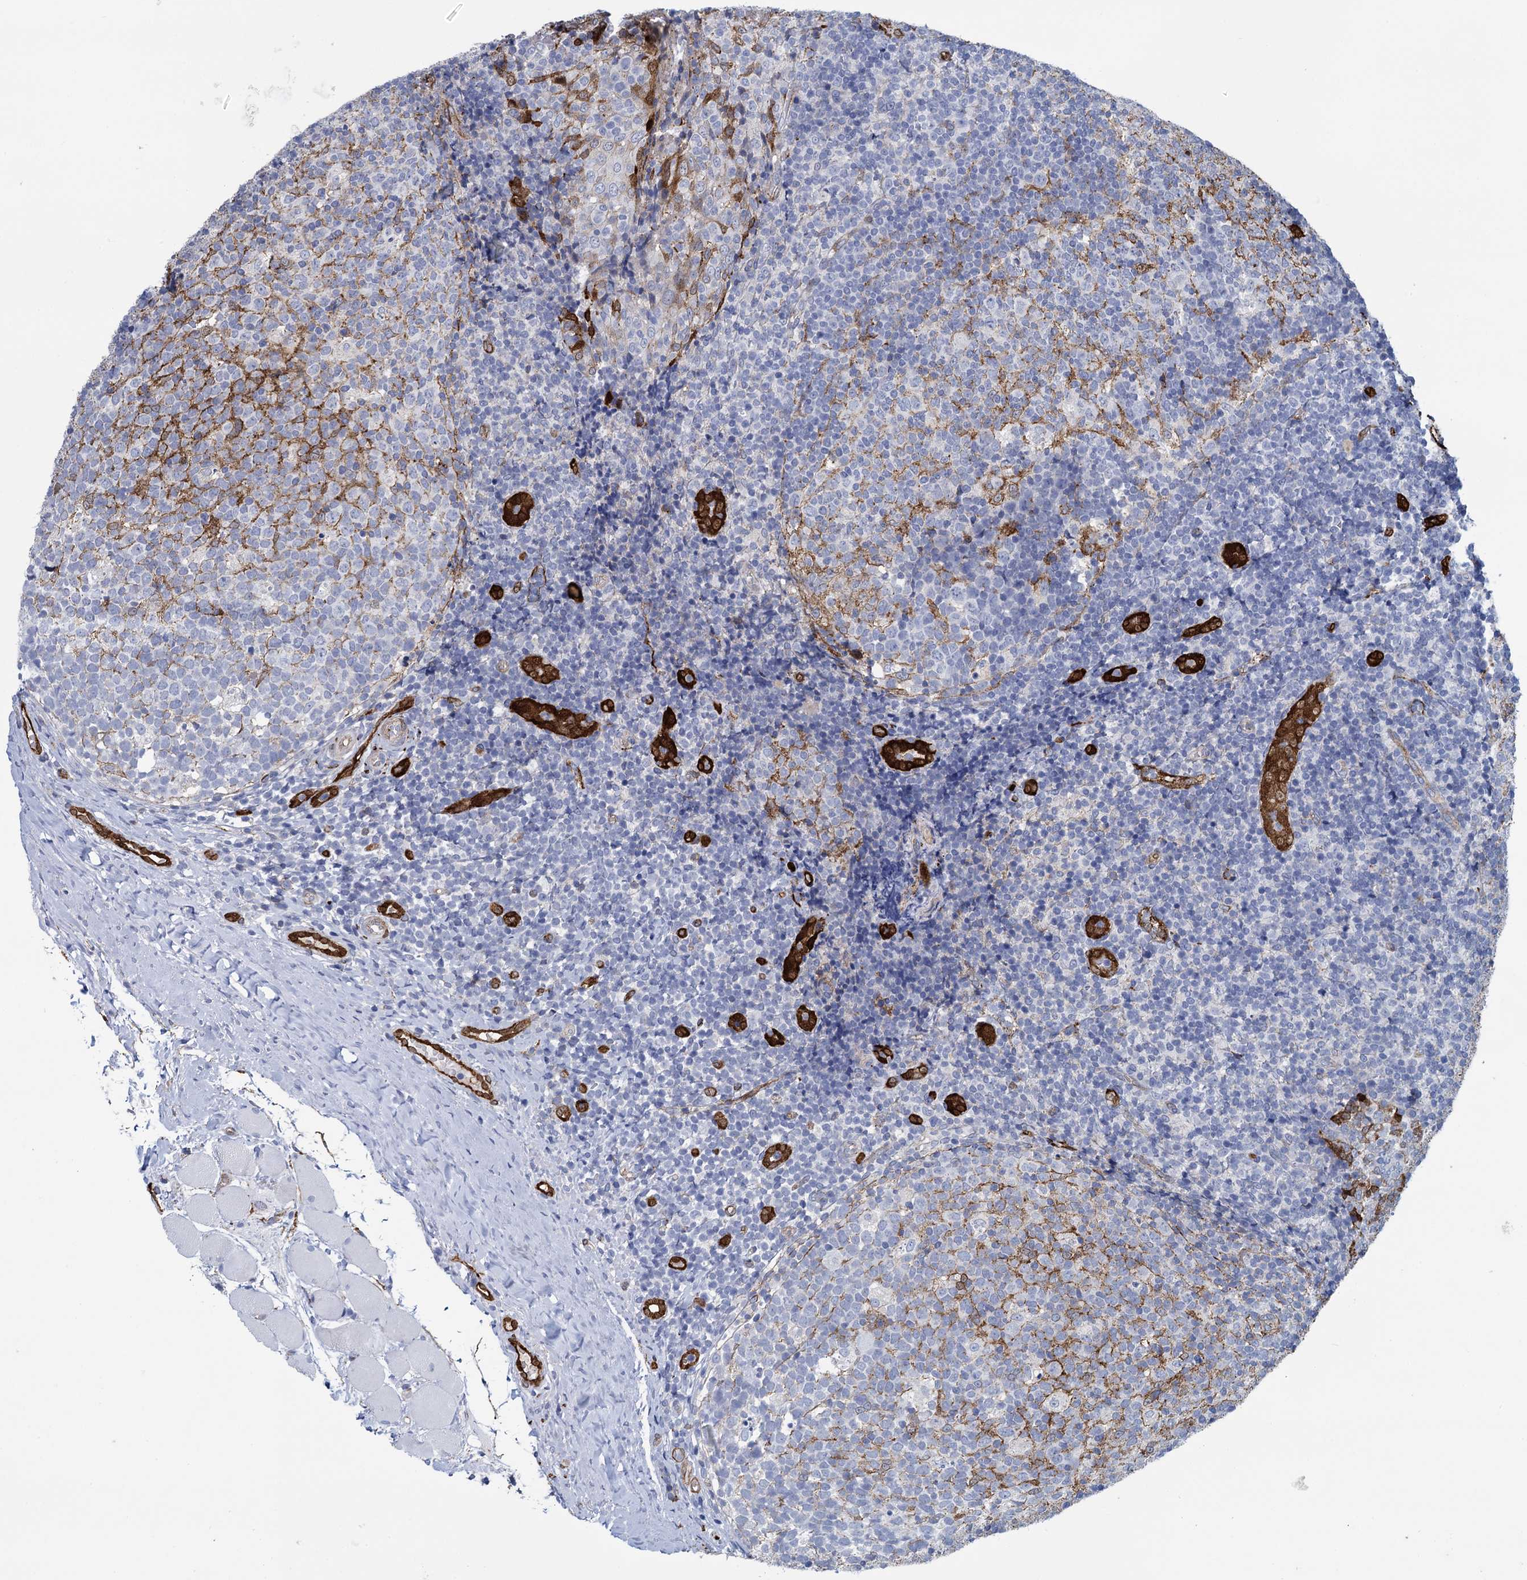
{"staining": {"intensity": "negative", "quantity": "none", "location": "none"}, "tissue": "tonsil", "cell_type": "Germinal center cells", "image_type": "normal", "snomed": [{"axis": "morphology", "description": "Normal tissue, NOS"}, {"axis": "topography", "description": "Tonsil"}], "caption": "IHC micrograph of unremarkable tonsil: tonsil stained with DAB displays no significant protein staining in germinal center cells. The staining was performed using DAB to visualize the protein expression in brown, while the nuclei were stained in blue with hematoxylin (Magnification: 20x).", "gene": "SNCG", "patient": {"sex": "female", "age": 19}}